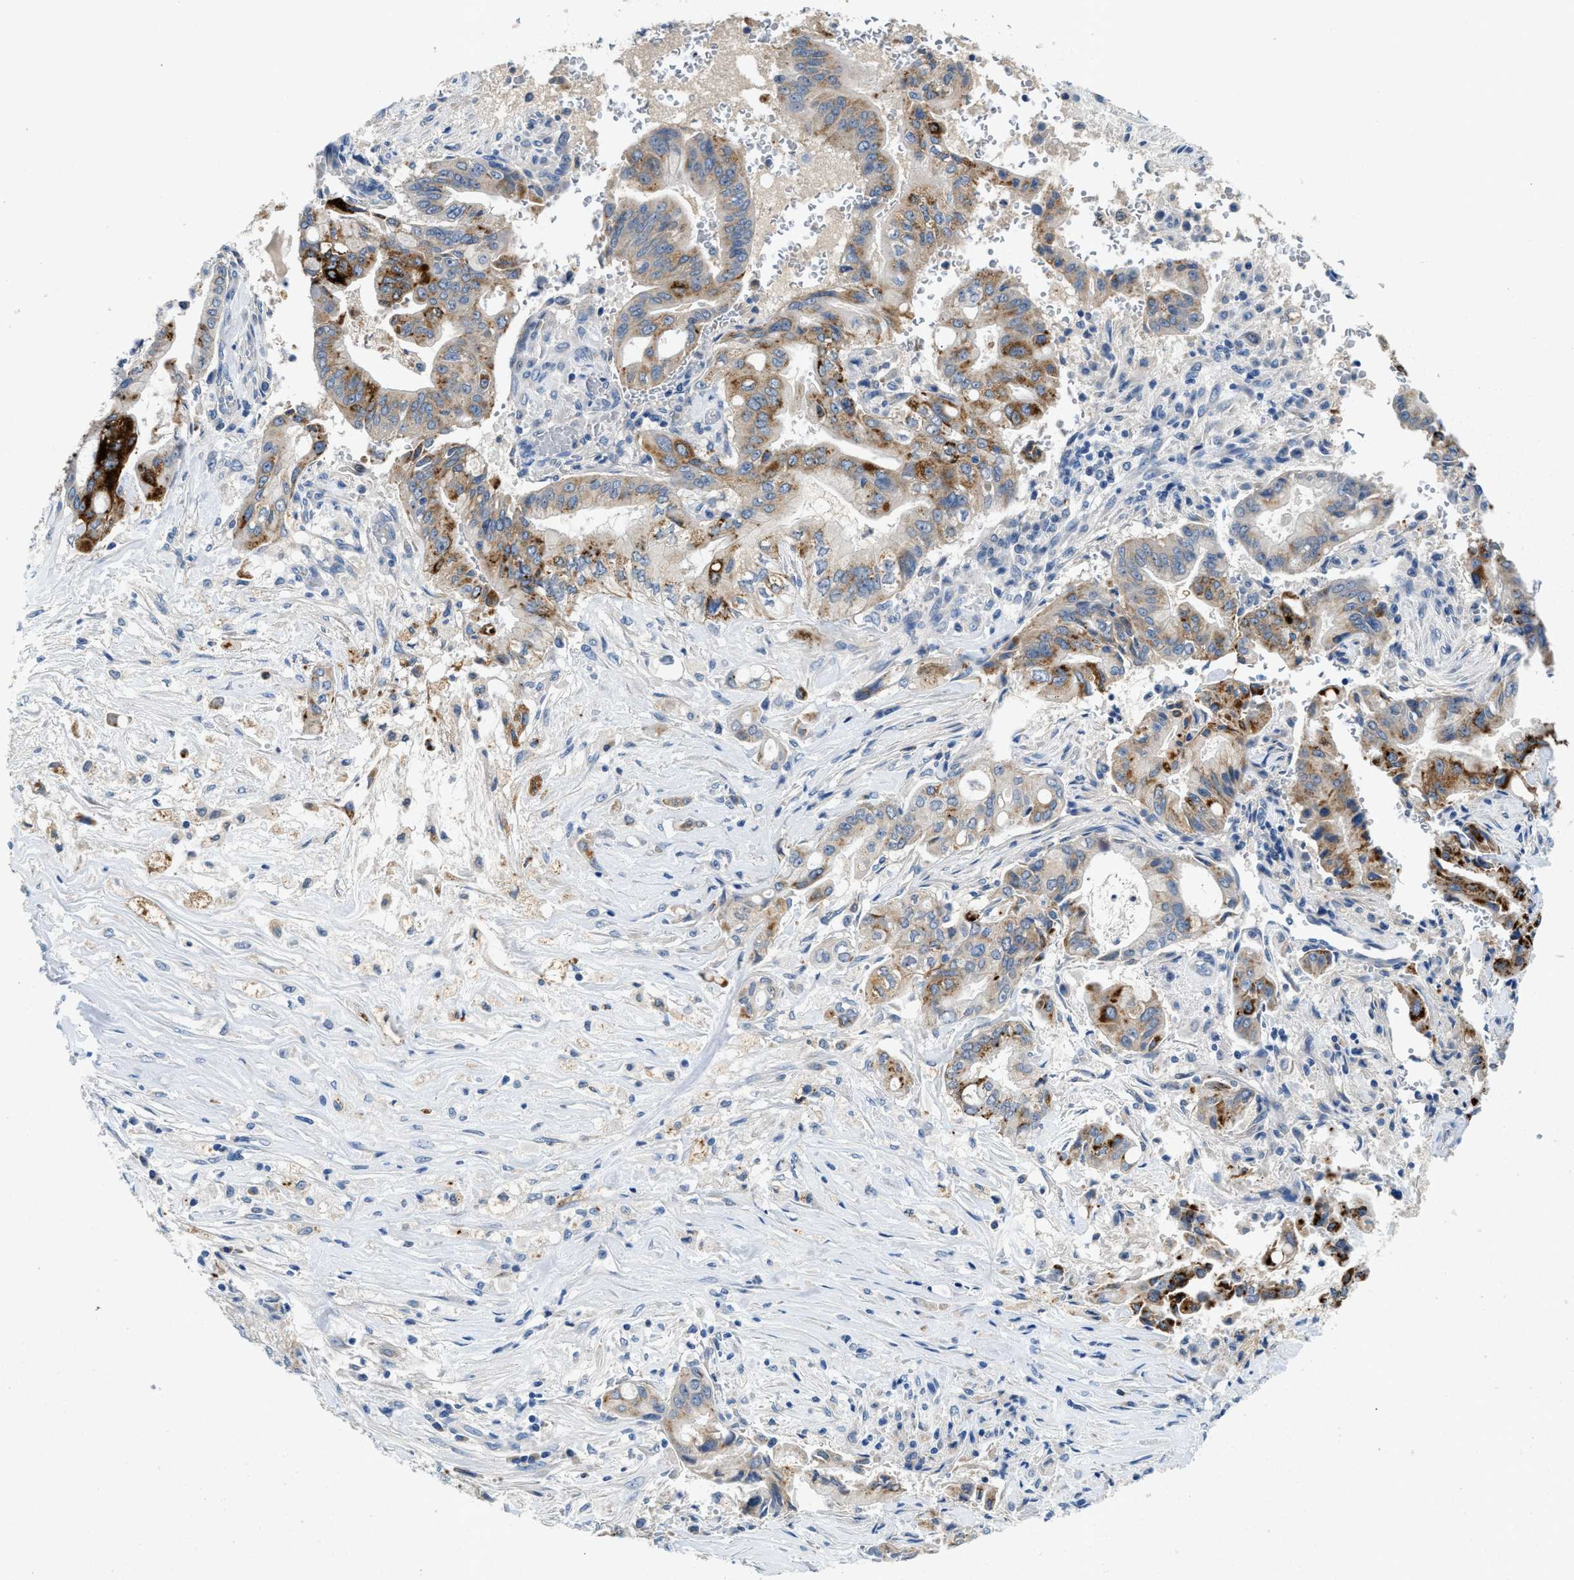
{"staining": {"intensity": "strong", "quantity": "25%-75%", "location": "cytoplasmic/membranous"}, "tissue": "pancreatic cancer", "cell_type": "Tumor cells", "image_type": "cancer", "snomed": [{"axis": "morphology", "description": "Adenocarcinoma, NOS"}, {"axis": "topography", "description": "Pancreas"}], "caption": "Human pancreatic cancer (adenocarcinoma) stained with a brown dye reveals strong cytoplasmic/membranous positive staining in approximately 25%-75% of tumor cells.", "gene": "TSPAN3", "patient": {"sex": "female", "age": 73}}